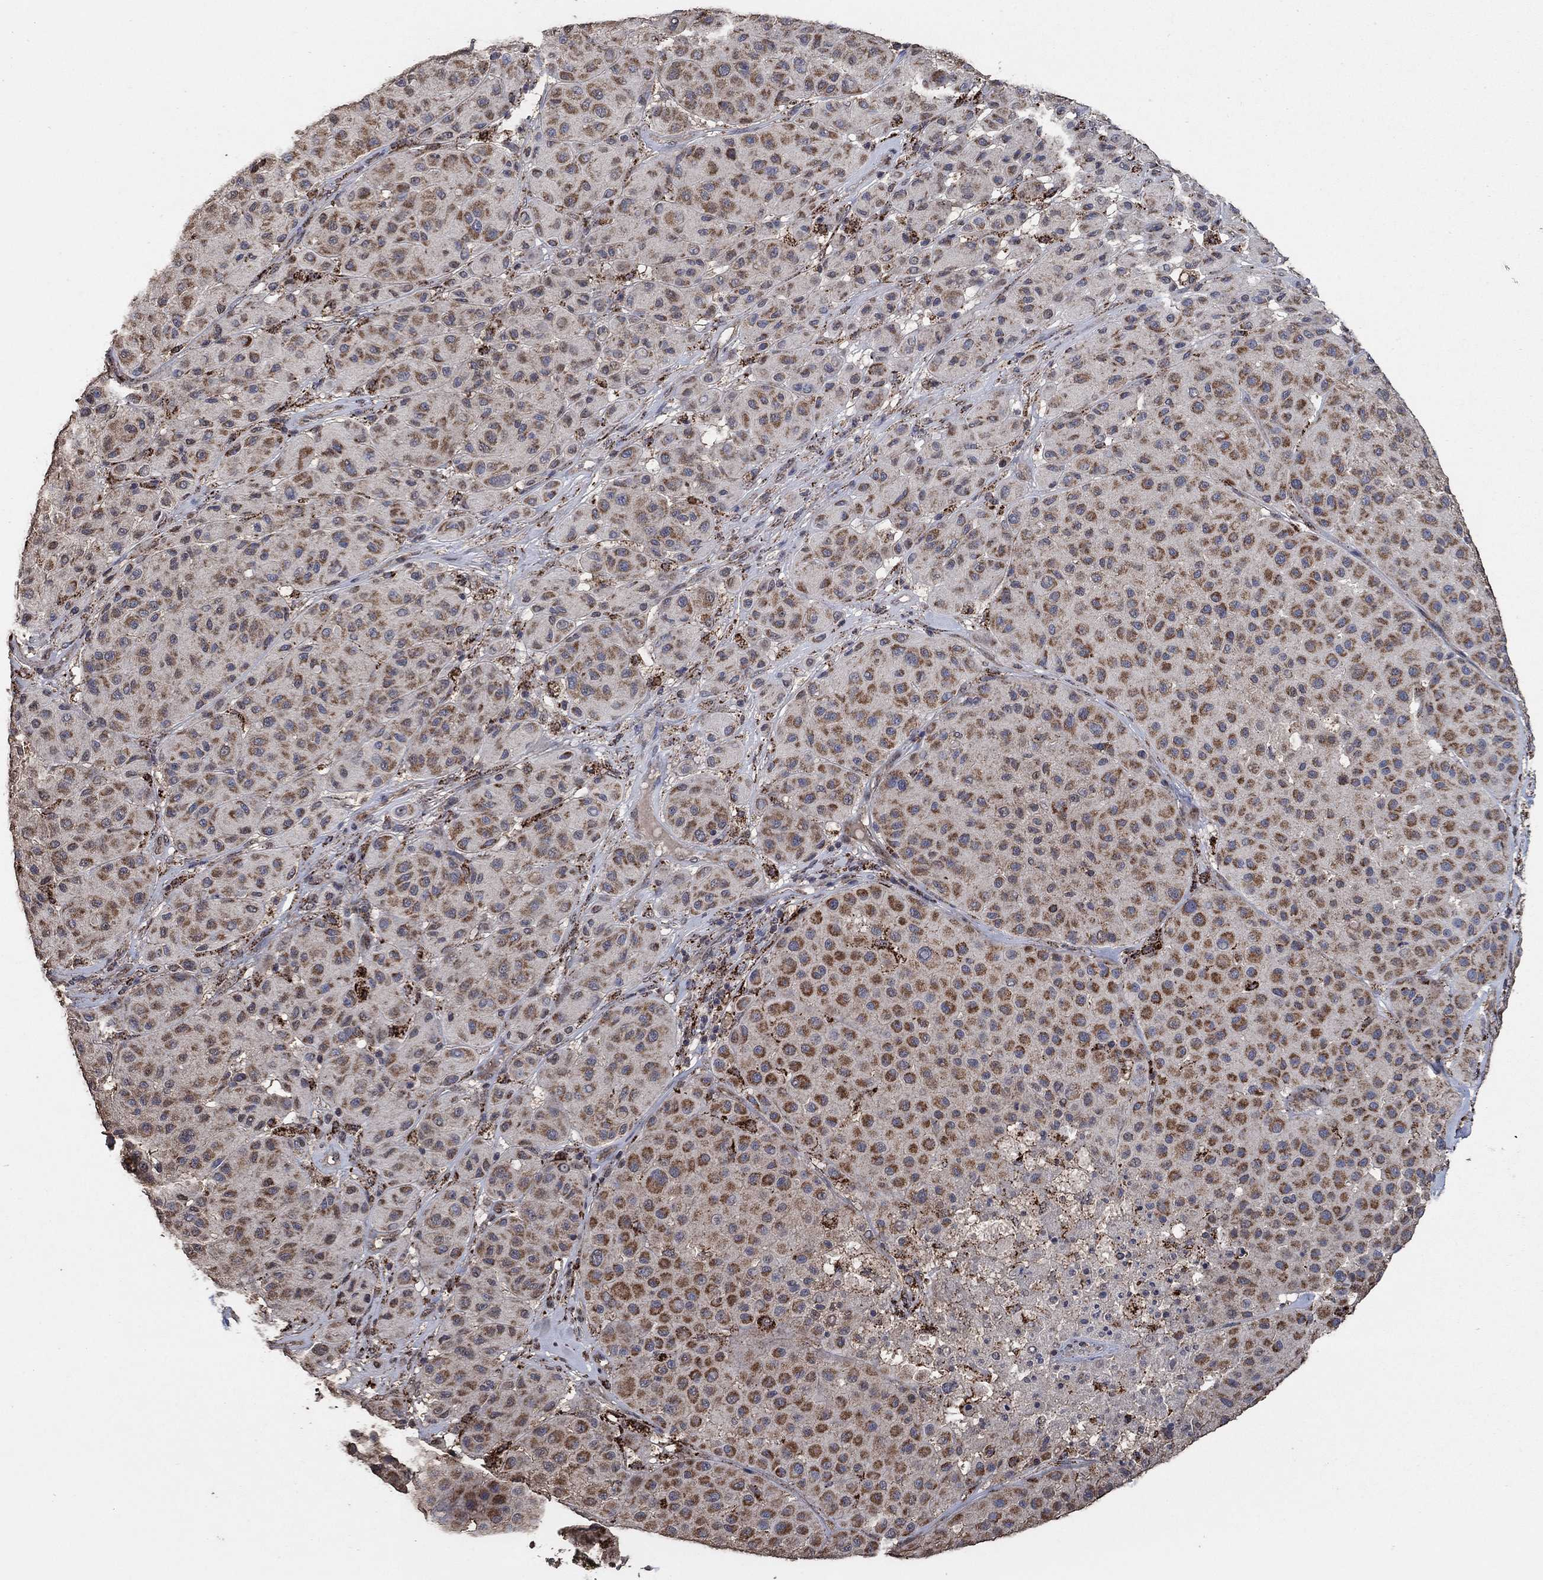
{"staining": {"intensity": "strong", "quantity": "25%-75%", "location": "cytoplasmic/membranous"}, "tissue": "melanoma", "cell_type": "Tumor cells", "image_type": "cancer", "snomed": [{"axis": "morphology", "description": "Malignant melanoma, Metastatic site"}, {"axis": "topography", "description": "Smooth muscle"}], "caption": "Protein staining by immunohistochemistry (IHC) displays strong cytoplasmic/membranous staining in about 25%-75% of tumor cells in malignant melanoma (metastatic site).", "gene": "MRPS24", "patient": {"sex": "male", "age": 41}}